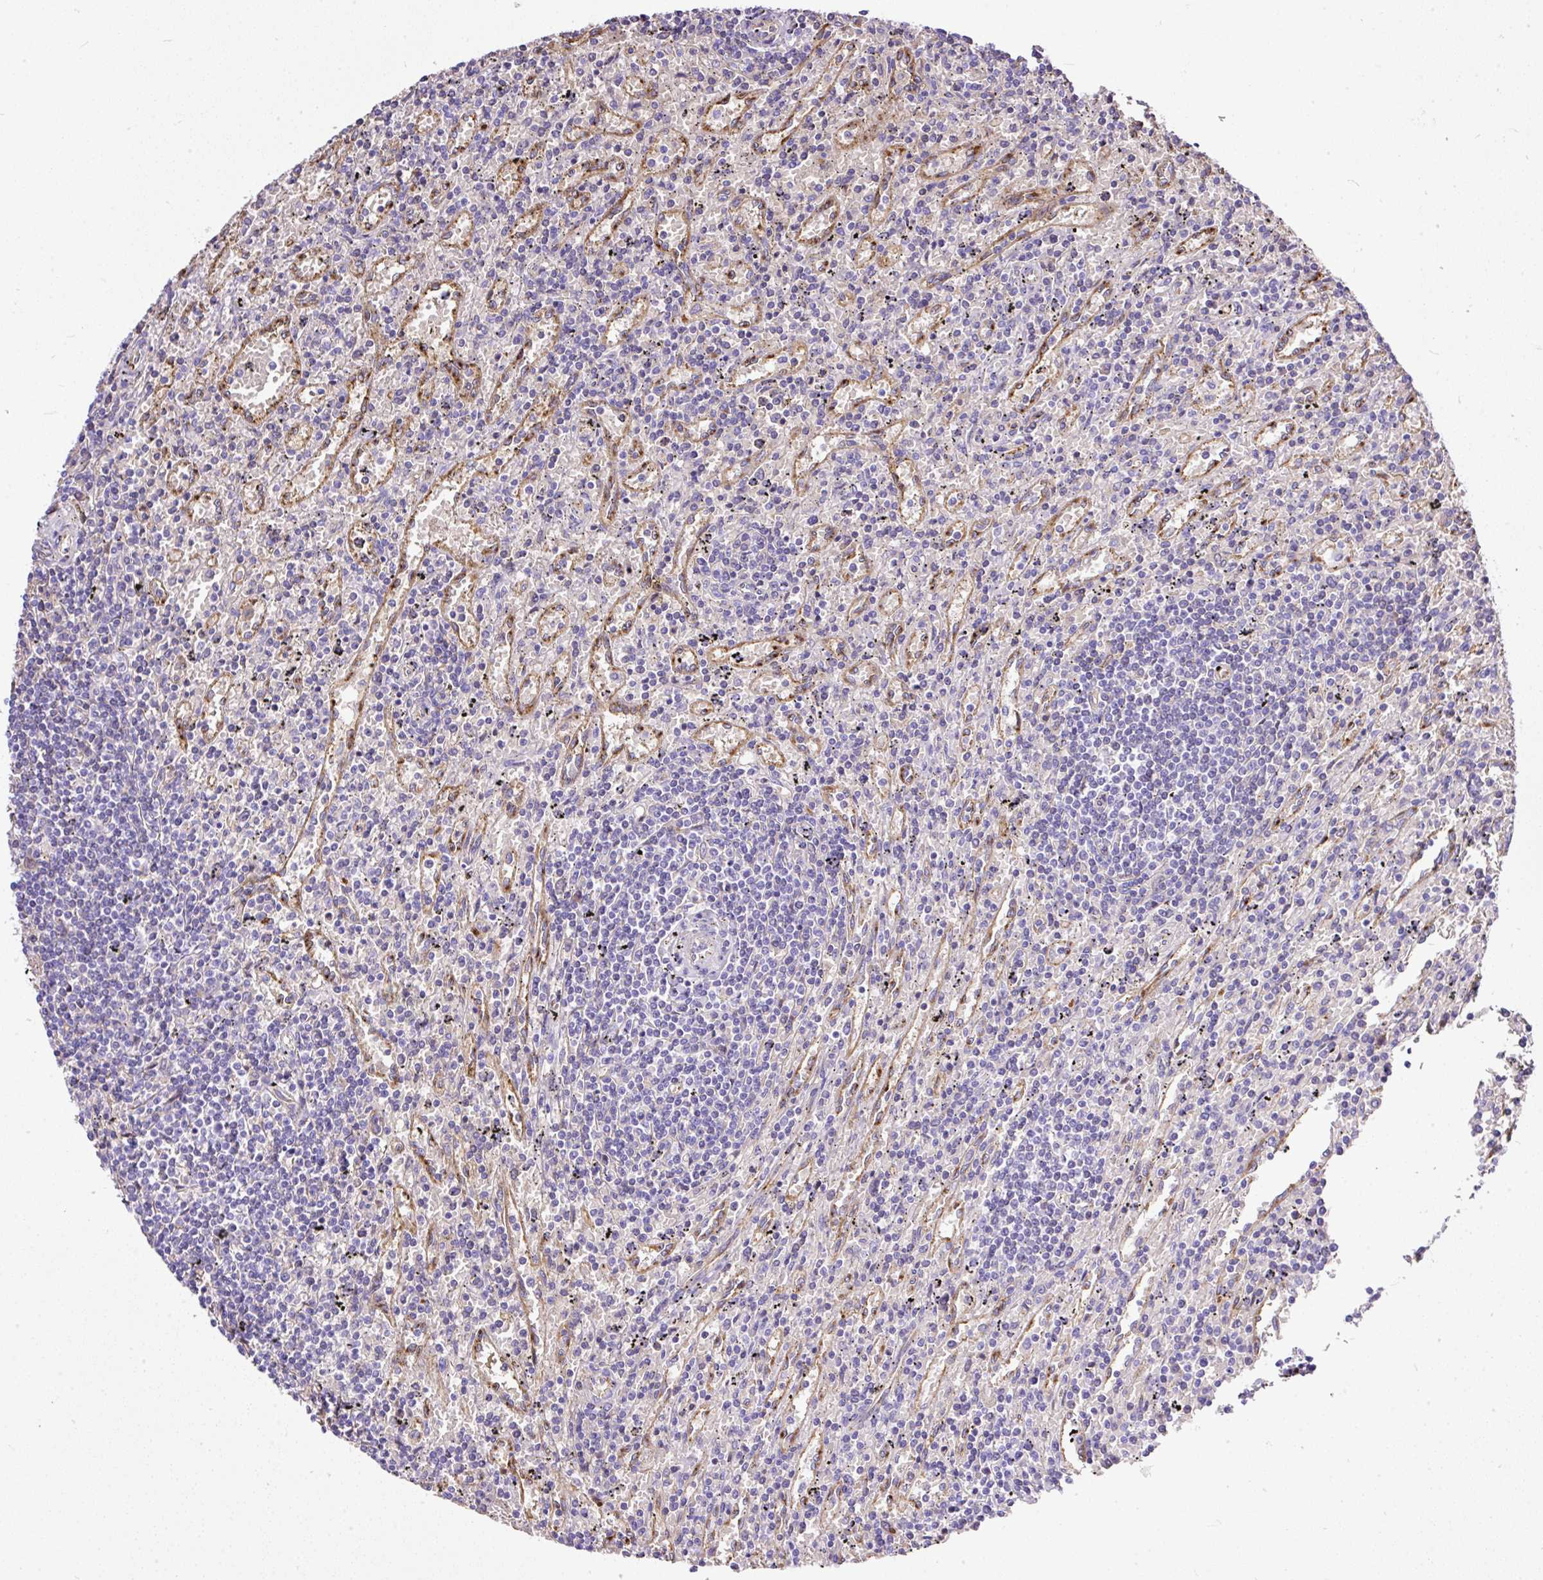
{"staining": {"intensity": "negative", "quantity": "none", "location": "none"}, "tissue": "lymphoma", "cell_type": "Tumor cells", "image_type": "cancer", "snomed": [{"axis": "morphology", "description": "Malignant lymphoma, non-Hodgkin's type, Low grade"}, {"axis": "topography", "description": "Spleen"}], "caption": "Immunohistochemical staining of lymphoma exhibits no significant positivity in tumor cells. (DAB (3,3'-diaminobenzidine) IHC visualized using brightfield microscopy, high magnification).", "gene": "CLEC3B", "patient": {"sex": "male", "age": 76}}